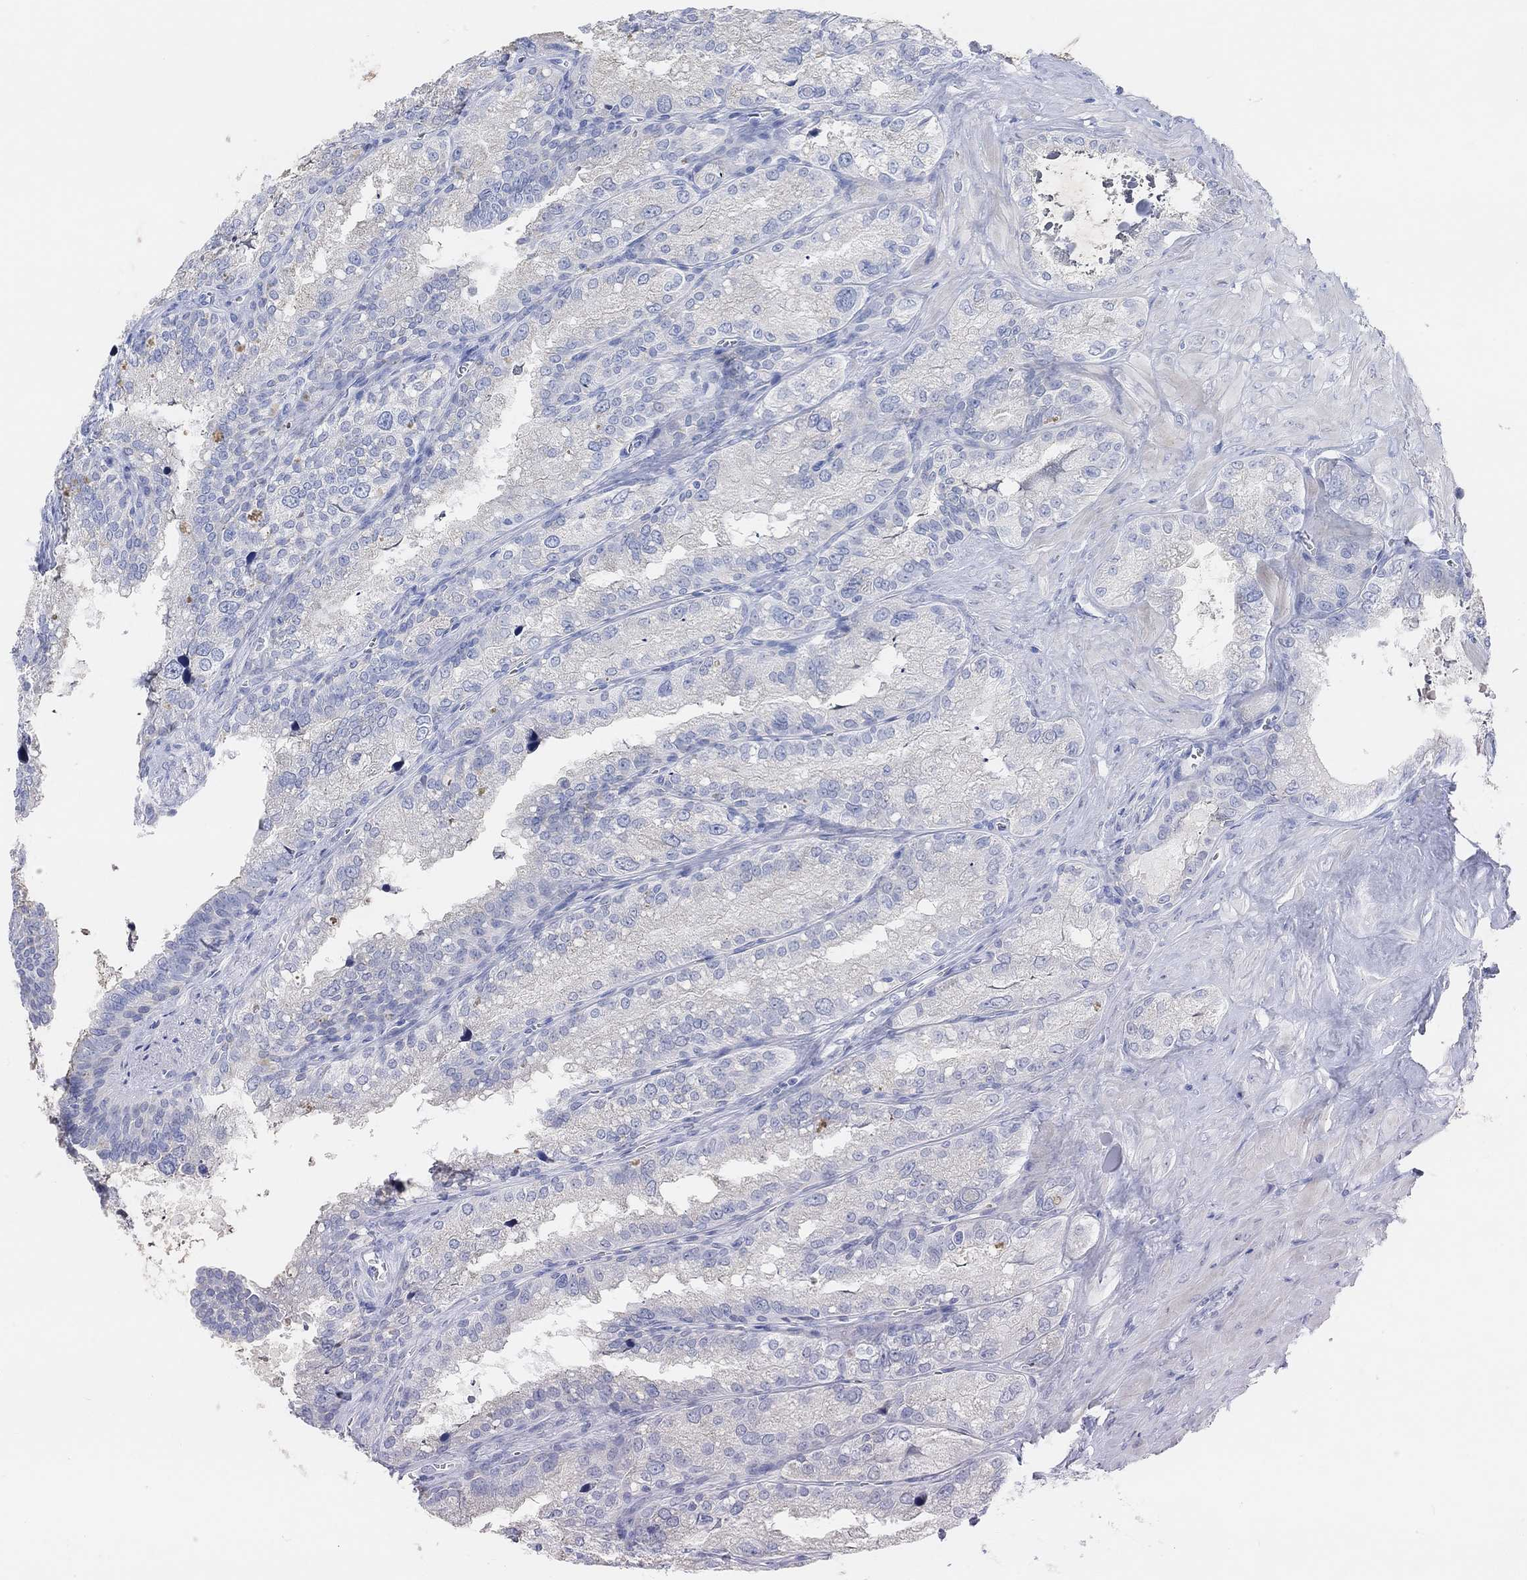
{"staining": {"intensity": "negative", "quantity": "none", "location": "none"}, "tissue": "seminal vesicle", "cell_type": "Glandular cells", "image_type": "normal", "snomed": [{"axis": "morphology", "description": "Normal tissue, NOS"}, {"axis": "topography", "description": "Seminal veicle"}], "caption": "A histopathology image of human seminal vesicle is negative for staining in glandular cells. (Stains: DAB (3,3'-diaminobenzidine) IHC with hematoxylin counter stain, Microscopy: brightfield microscopy at high magnification).", "gene": "ENO4", "patient": {"sex": "male", "age": 57}}